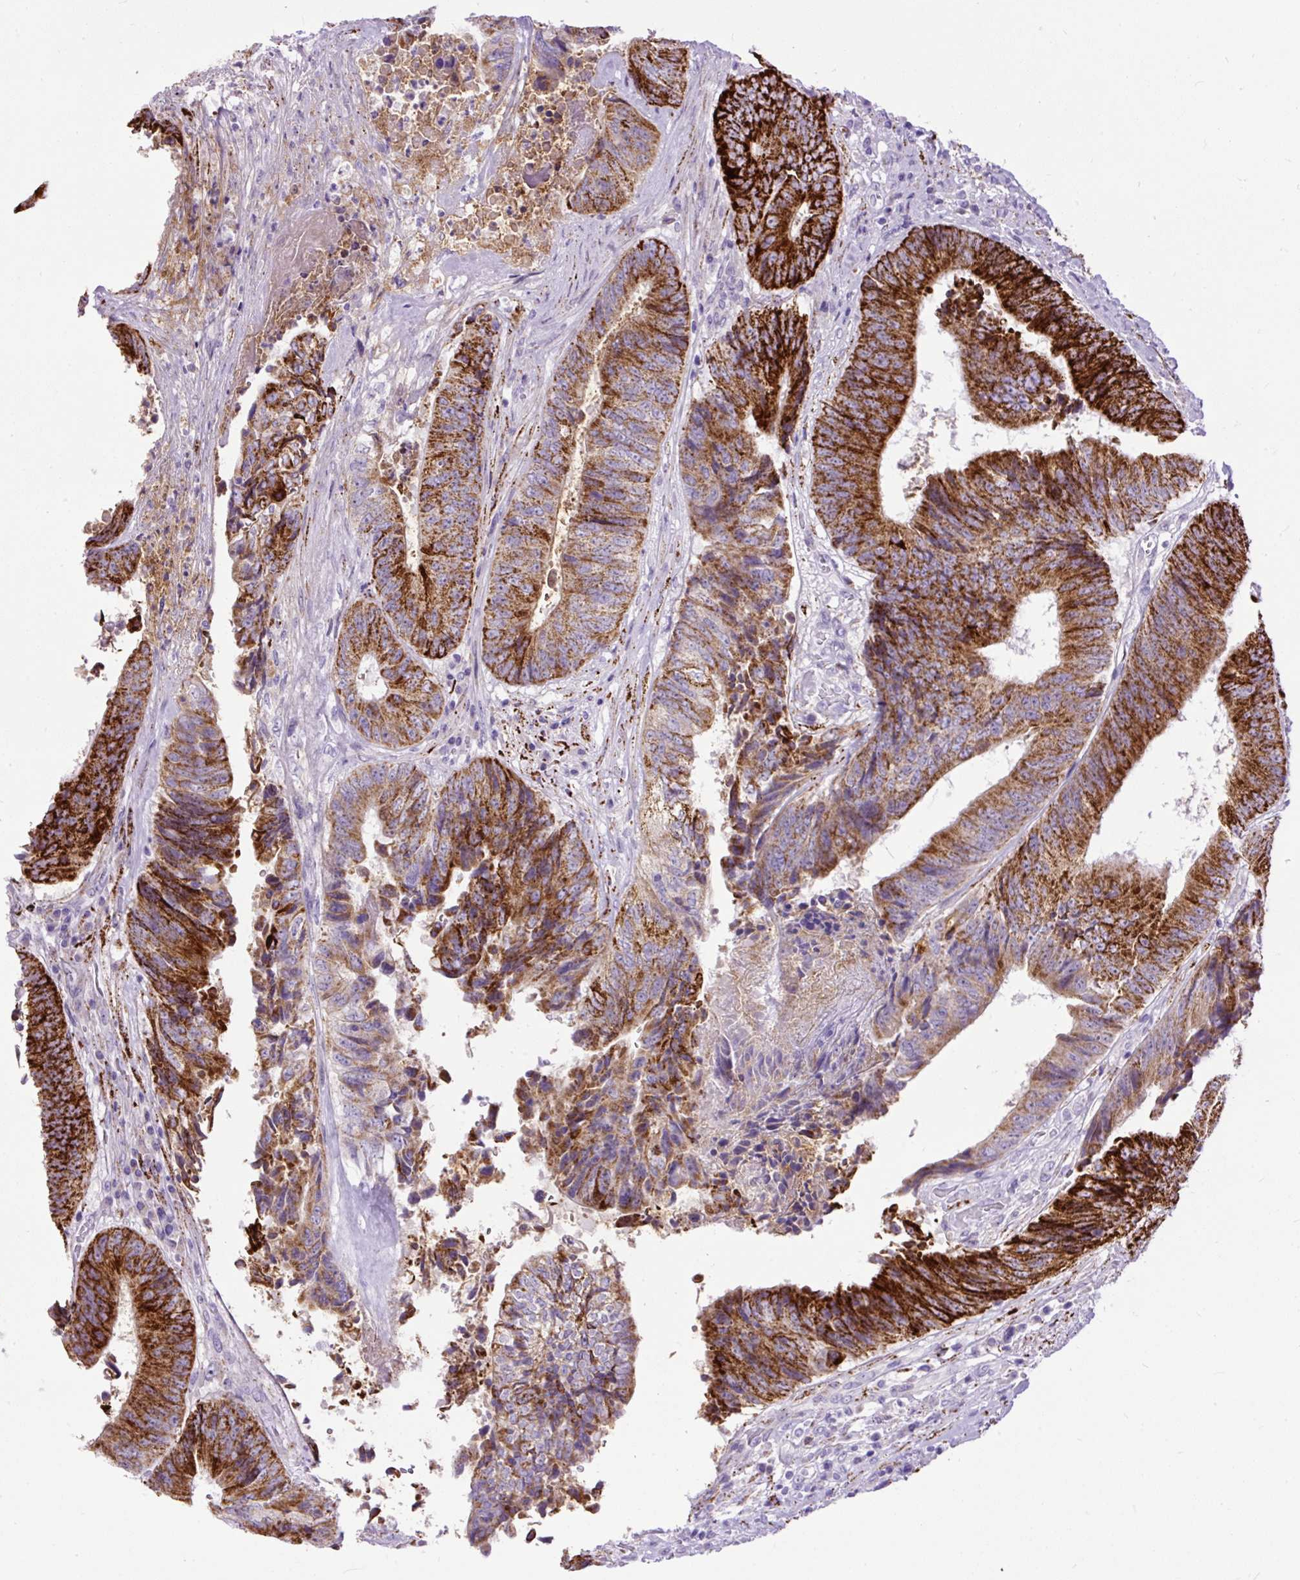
{"staining": {"intensity": "strong", "quantity": ">75%", "location": "cytoplasmic/membranous"}, "tissue": "colorectal cancer", "cell_type": "Tumor cells", "image_type": "cancer", "snomed": [{"axis": "morphology", "description": "Adenocarcinoma, NOS"}, {"axis": "topography", "description": "Rectum"}], "caption": "A high-resolution image shows immunohistochemistry staining of adenocarcinoma (colorectal), which exhibits strong cytoplasmic/membranous expression in approximately >75% of tumor cells.", "gene": "ZNF256", "patient": {"sex": "male", "age": 72}}